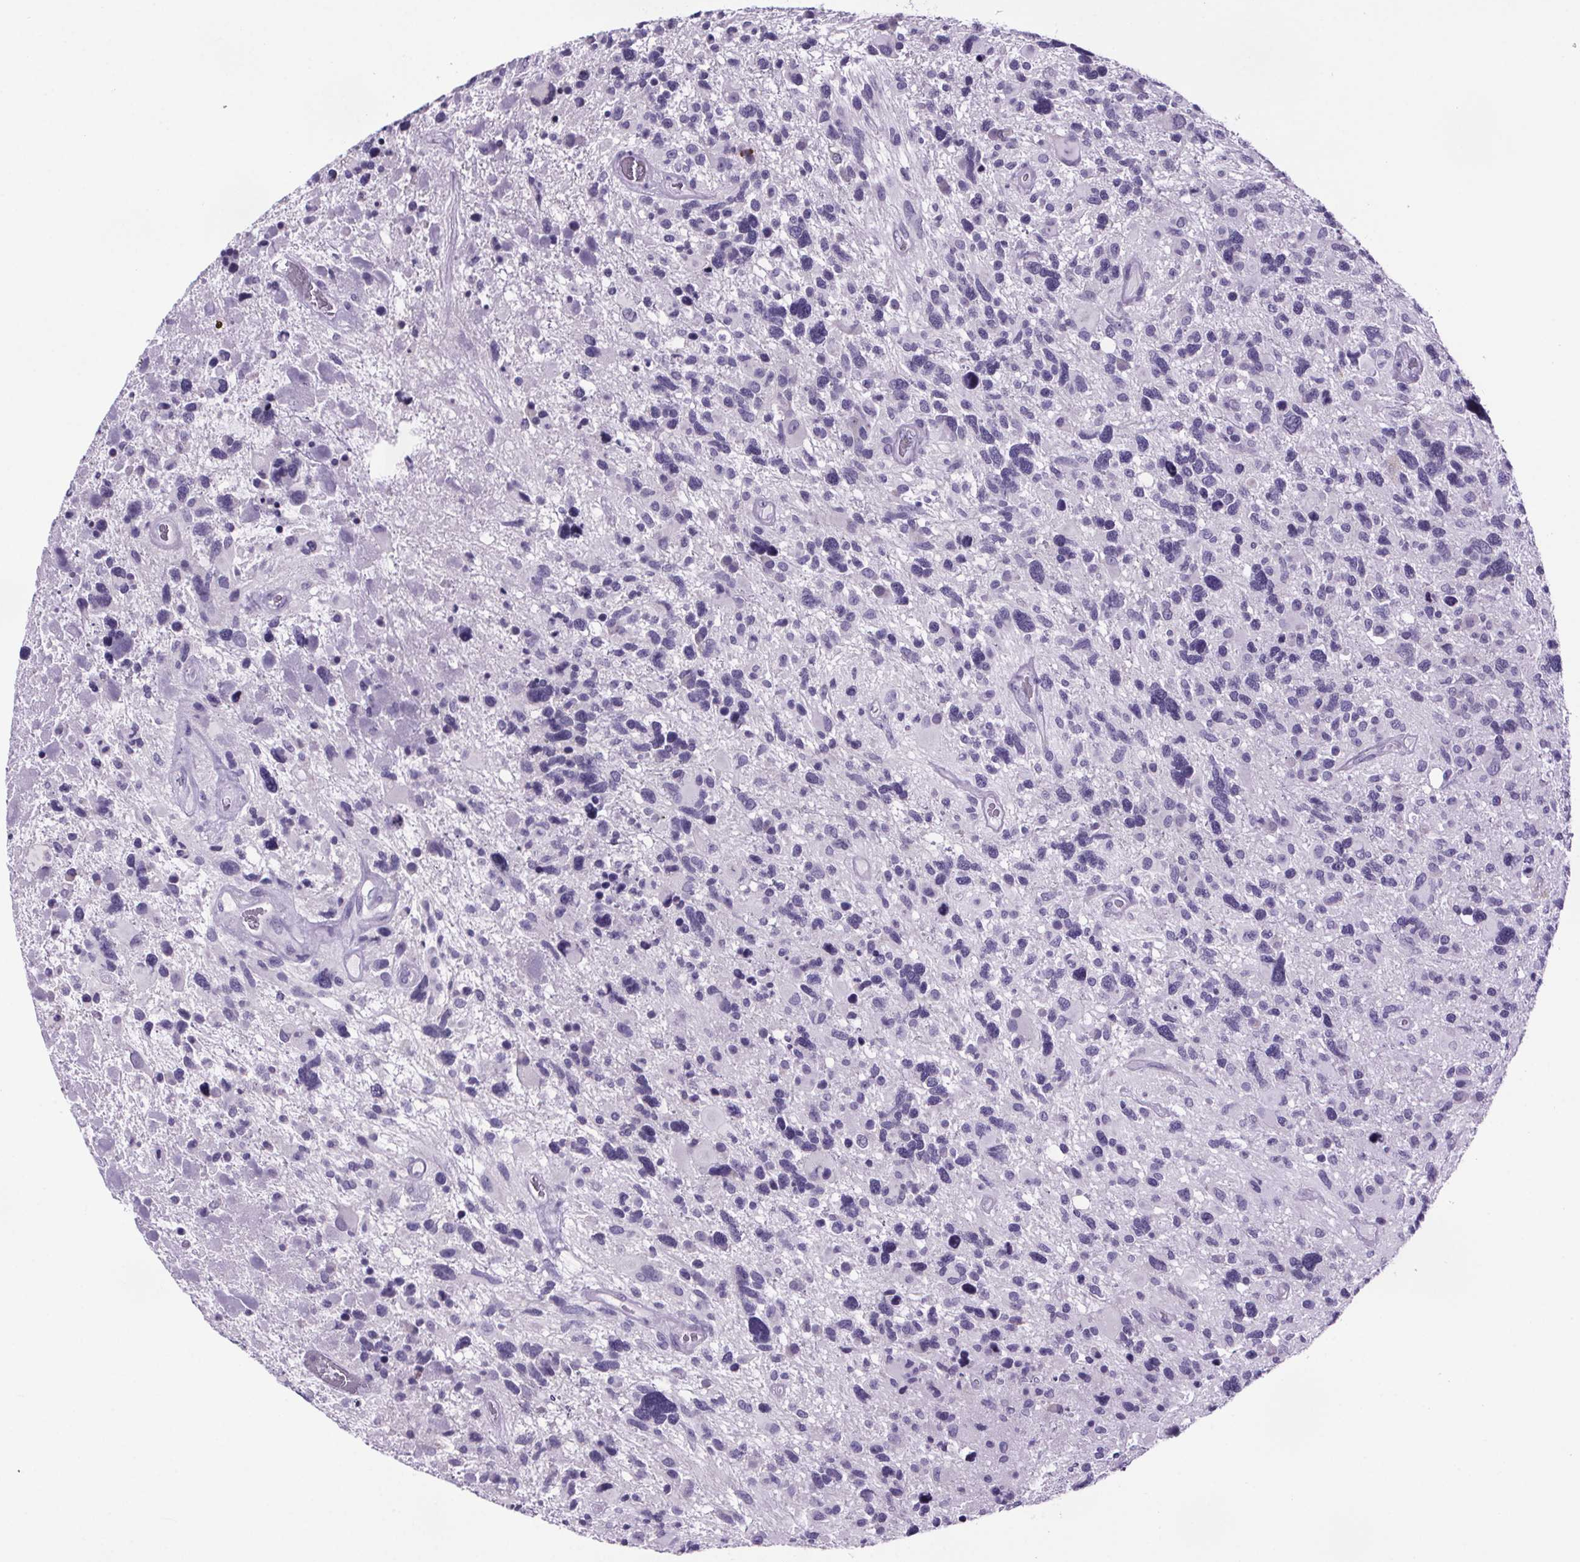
{"staining": {"intensity": "negative", "quantity": "none", "location": "none"}, "tissue": "glioma", "cell_type": "Tumor cells", "image_type": "cancer", "snomed": [{"axis": "morphology", "description": "Glioma, malignant, High grade"}, {"axis": "topography", "description": "Brain"}], "caption": "Glioma was stained to show a protein in brown. There is no significant expression in tumor cells.", "gene": "CUBN", "patient": {"sex": "male", "age": 49}}